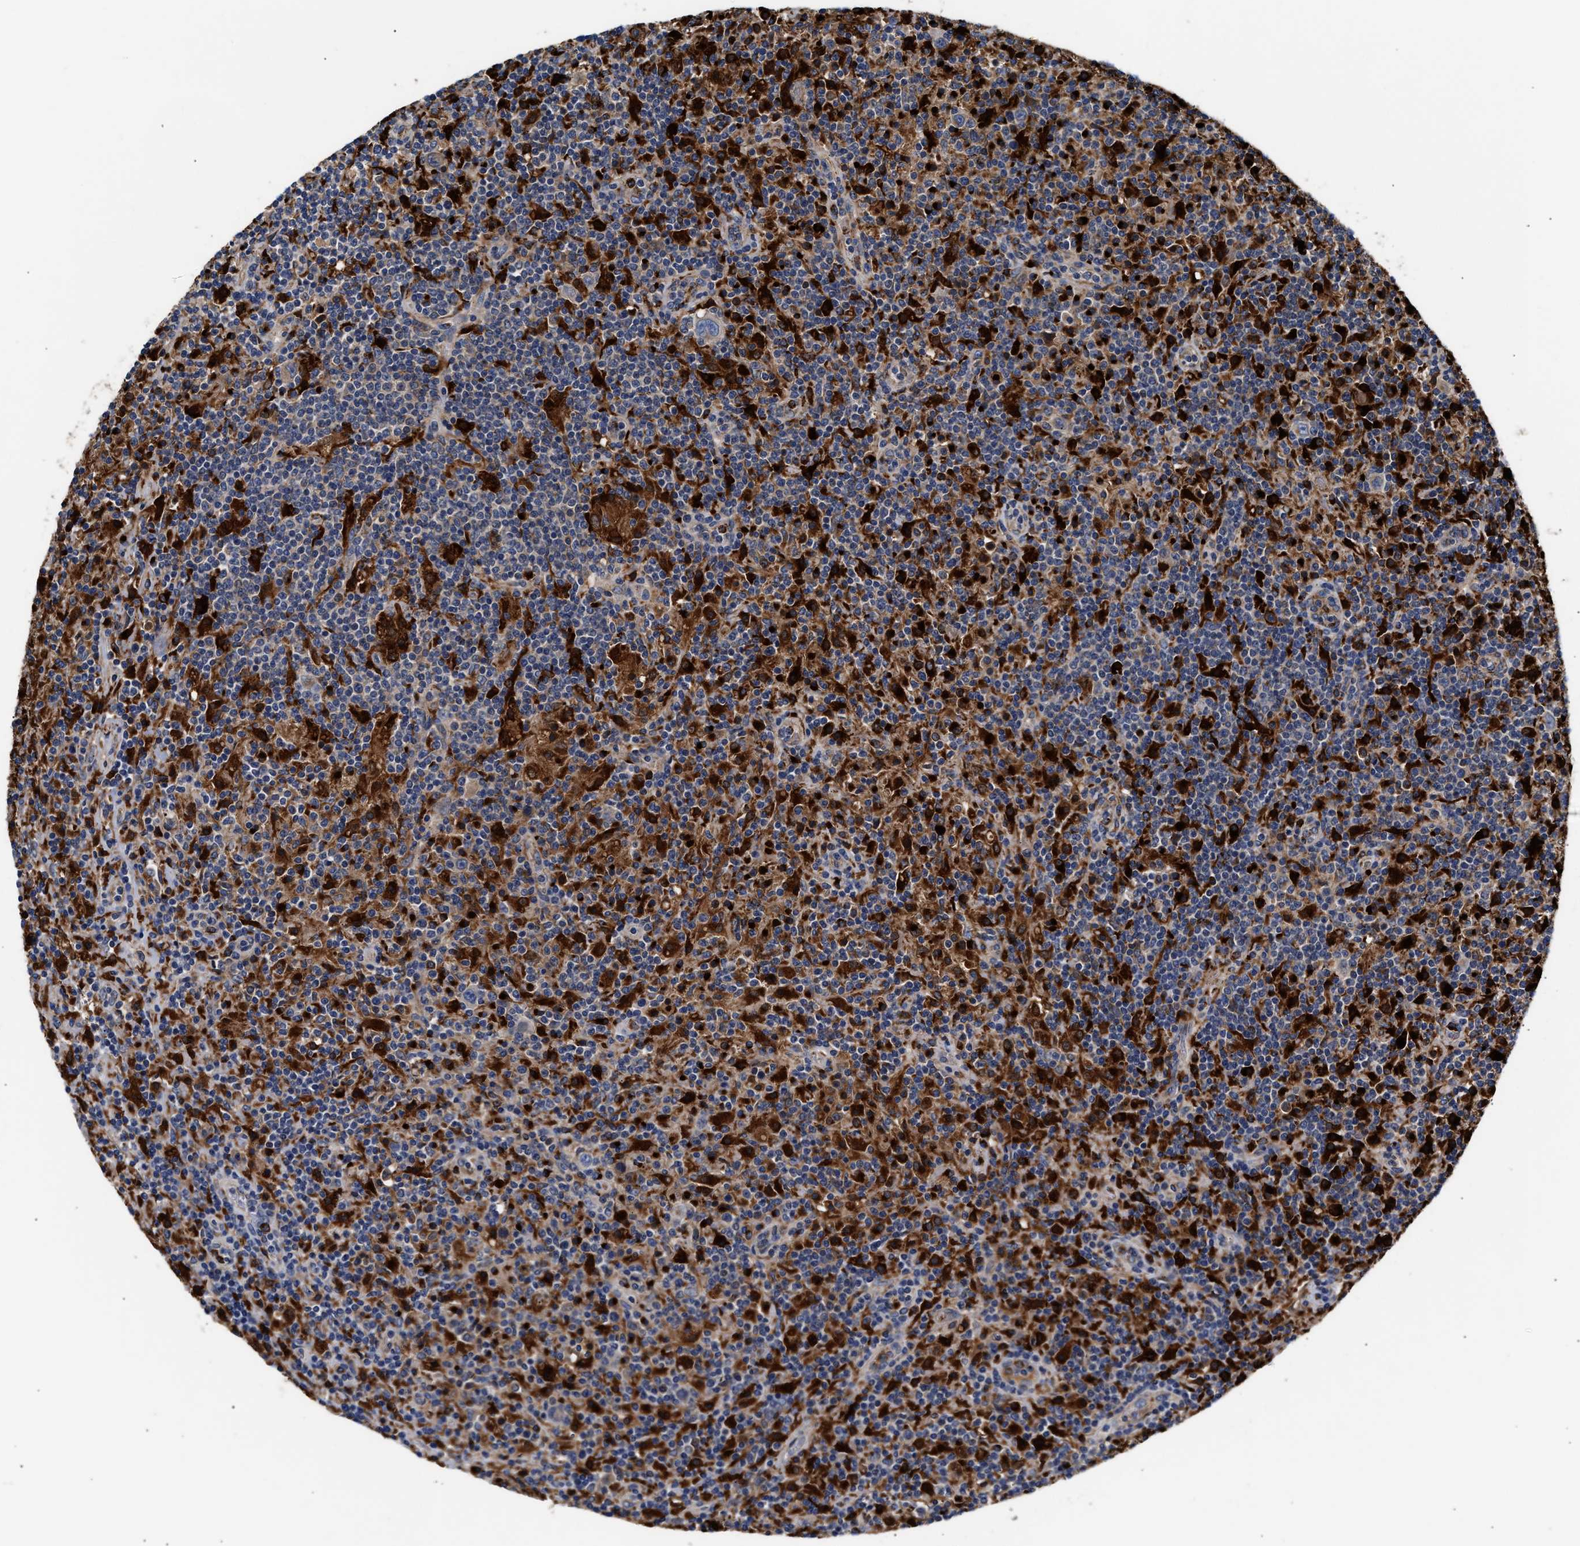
{"staining": {"intensity": "negative", "quantity": "none", "location": "none"}, "tissue": "lymphoma", "cell_type": "Tumor cells", "image_type": "cancer", "snomed": [{"axis": "morphology", "description": "Hodgkin's disease, NOS"}, {"axis": "topography", "description": "Lymph node"}], "caption": "Lymphoma stained for a protein using IHC exhibits no expression tumor cells.", "gene": "CCDC146", "patient": {"sex": "male", "age": 70}}